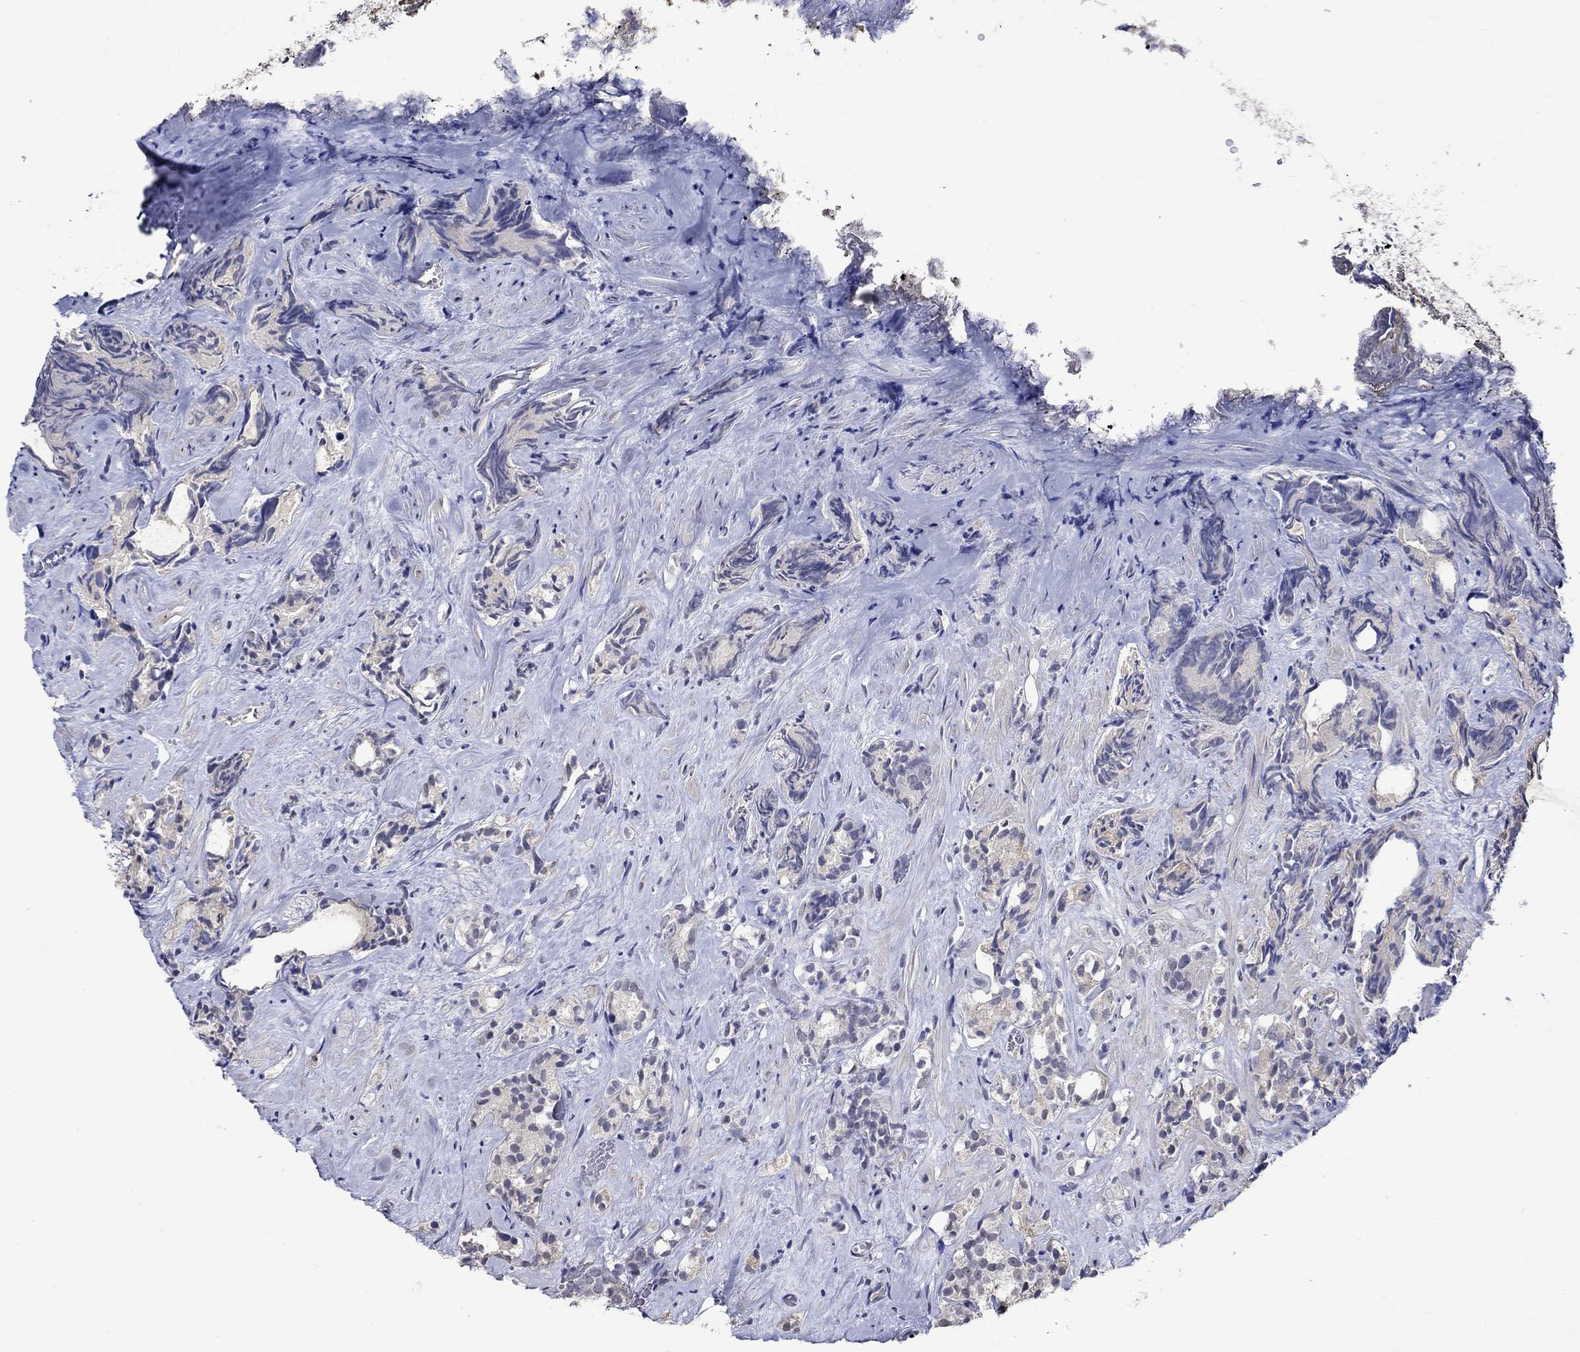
{"staining": {"intensity": "negative", "quantity": "none", "location": "none"}, "tissue": "prostate cancer", "cell_type": "Tumor cells", "image_type": "cancer", "snomed": [{"axis": "morphology", "description": "Adenocarcinoma, High grade"}, {"axis": "topography", "description": "Prostate"}], "caption": "Human high-grade adenocarcinoma (prostate) stained for a protein using immunohistochemistry (IHC) shows no staining in tumor cells.", "gene": "DDX3Y", "patient": {"sex": "male", "age": 90}}